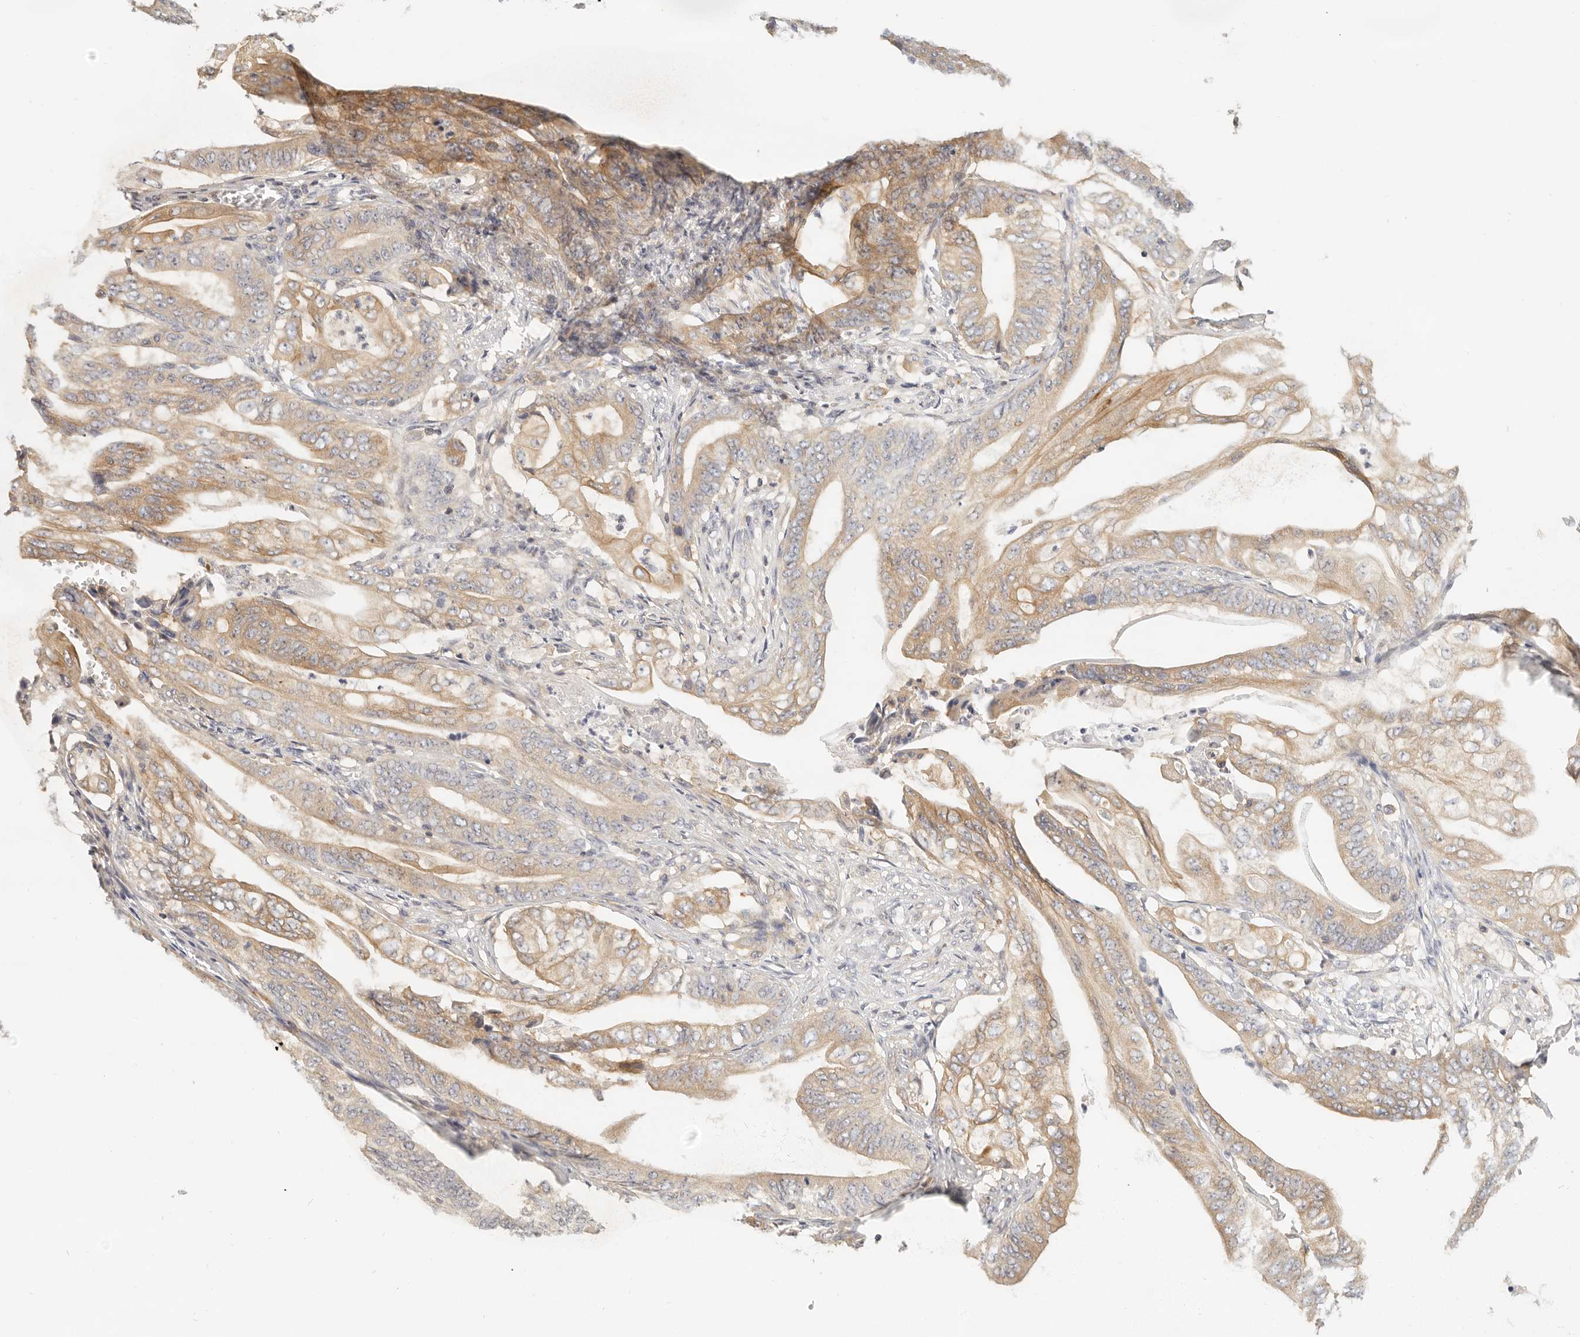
{"staining": {"intensity": "moderate", "quantity": ">75%", "location": "cytoplasmic/membranous"}, "tissue": "stomach cancer", "cell_type": "Tumor cells", "image_type": "cancer", "snomed": [{"axis": "morphology", "description": "Adenocarcinoma, NOS"}, {"axis": "topography", "description": "Stomach"}], "caption": "Protein staining of stomach cancer (adenocarcinoma) tissue reveals moderate cytoplasmic/membranous expression in about >75% of tumor cells.", "gene": "ANXA9", "patient": {"sex": "female", "age": 73}}